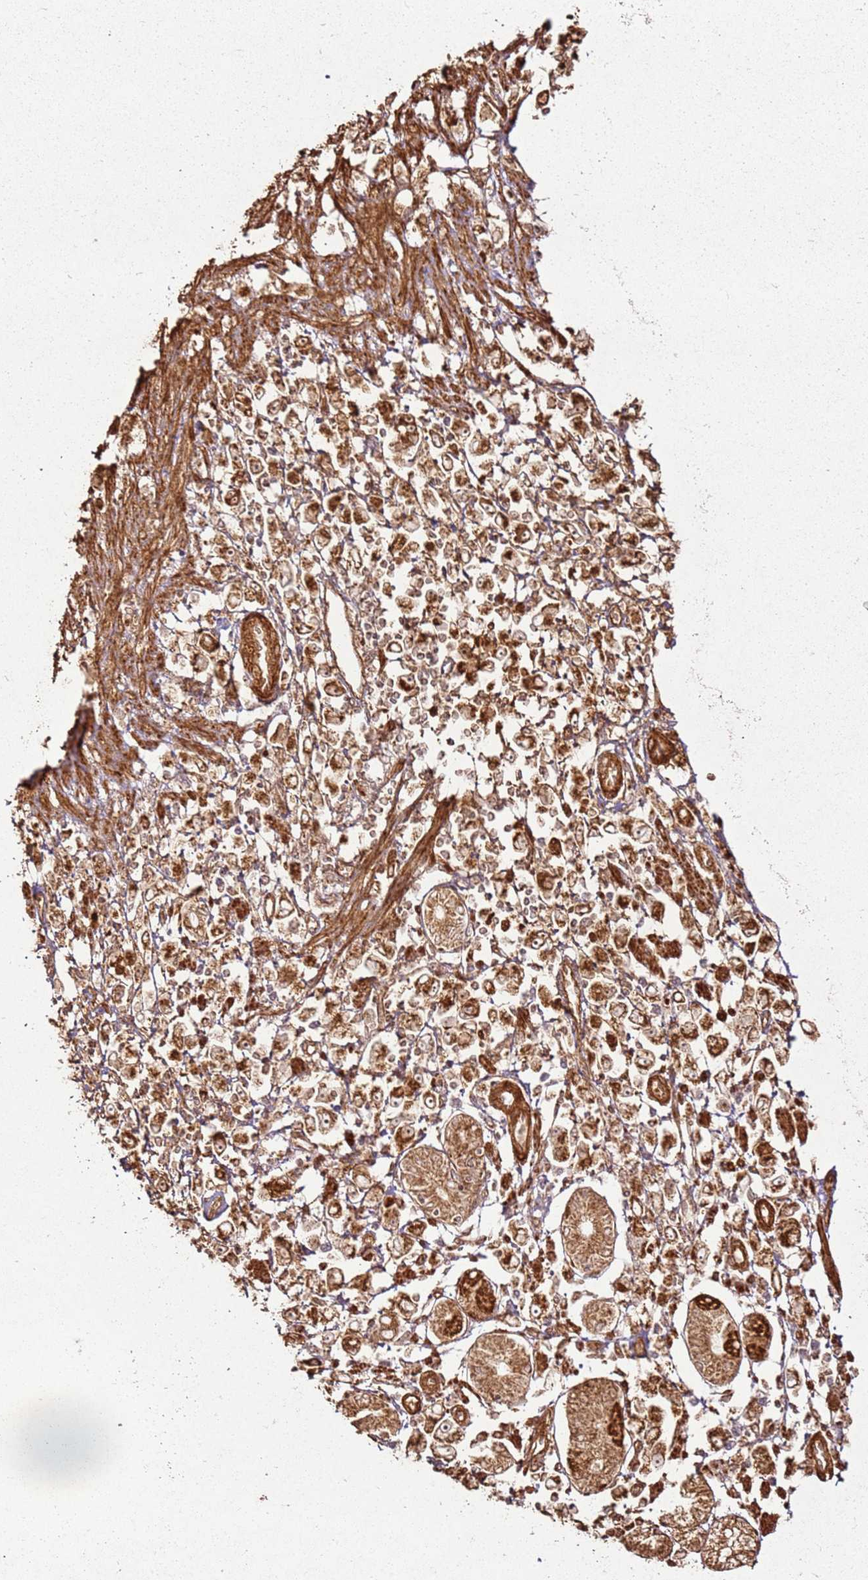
{"staining": {"intensity": "moderate", "quantity": ">75%", "location": "cytoplasmic/membranous,nuclear"}, "tissue": "stomach cancer", "cell_type": "Tumor cells", "image_type": "cancer", "snomed": [{"axis": "morphology", "description": "Adenocarcinoma, NOS"}, {"axis": "topography", "description": "Stomach"}], "caption": "Human adenocarcinoma (stomach) stained with a brown dye demonstrates moderate cytoplasmic/membranous and nuclear positive expression in approximately >75% of tumor cells.", "gene": "MRPS6", "patient": {"sex": "female", "age": 59}}